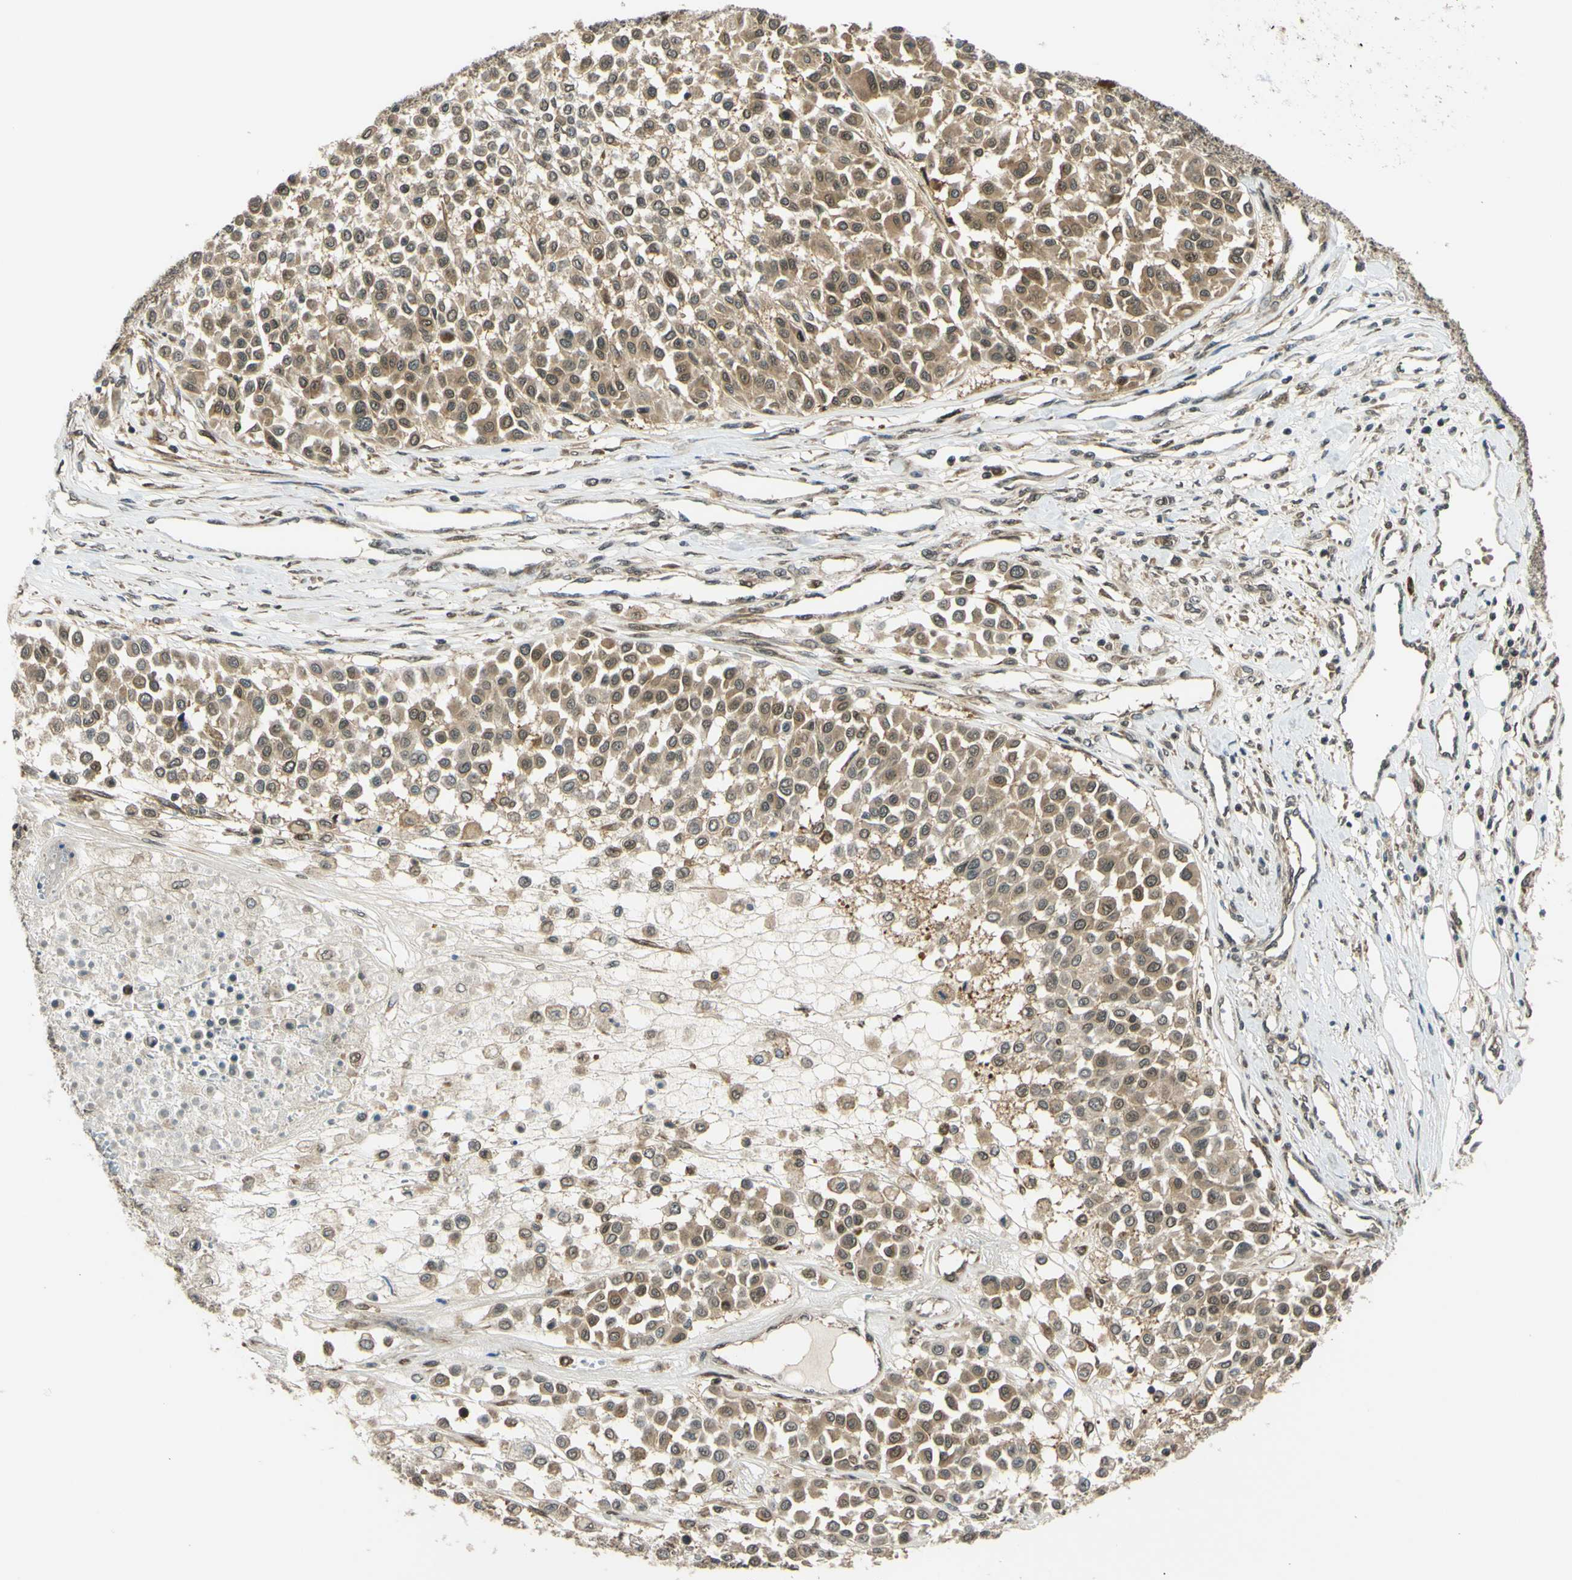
{"staining": {"intensity": "moderate", "quantity": ">75%", "location": "cytoplasmic/membranous"}, "tissue": "melanoma", "cell_type": "Tumor cells", "image_type": "cancer", "snomed": [{"axis": "morphology", "description": "Malignant melanoma, Metastatic site"}, {"axis": "topography", "description": "Soft tissue"}], "caption": "Human malignant melanoma (metastatic site) stained for a protein (brown) displays moderate cytoplasmic/membranous positive positivity in approximately >75% of tumor cells.", "gene": "ABCC8", "patient": {"sex": "male", "age": 41}}